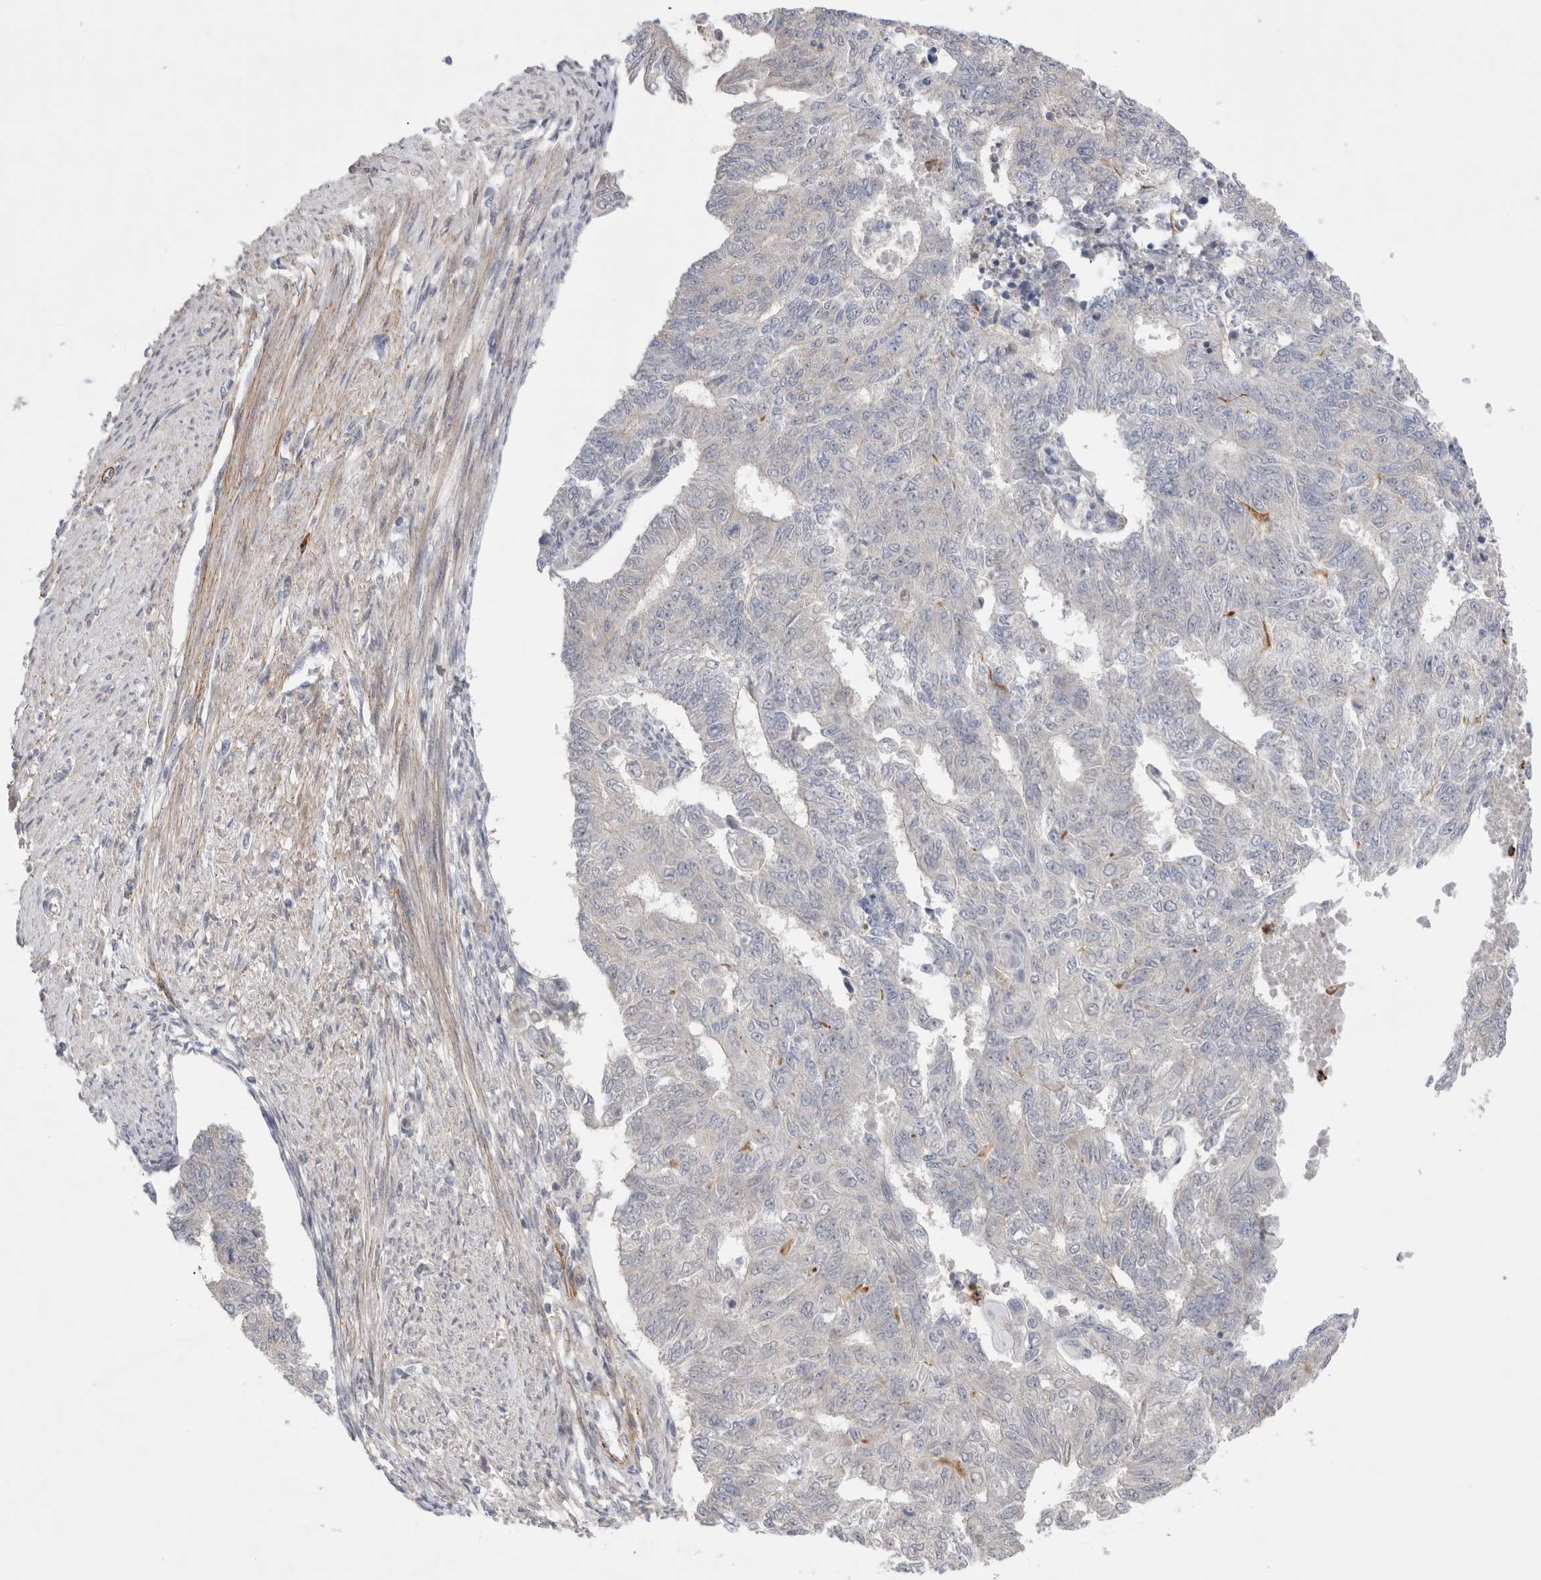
{"staining": {"intensity": "negative", "quantity": "none", "location": "none"}, "tissue": "endometrial cancer", "cell_type": "Tumor cells", "image_type": "cancer", "snomed": [{"axis": "morphology", "description": "Adenocarcinoma, NOS"}, {"axis": "topography", "description": "Endometrium"}], "caption": "DAB immunohistochemical staining of human adenocarcinoma (endometrial) displays no significant positivity in tumor cells. (Immunohistochemistry, brightfield microscopy, high magnification).", "gene": "GSDMB", "patient": {"sex": "female", "age": 32}}